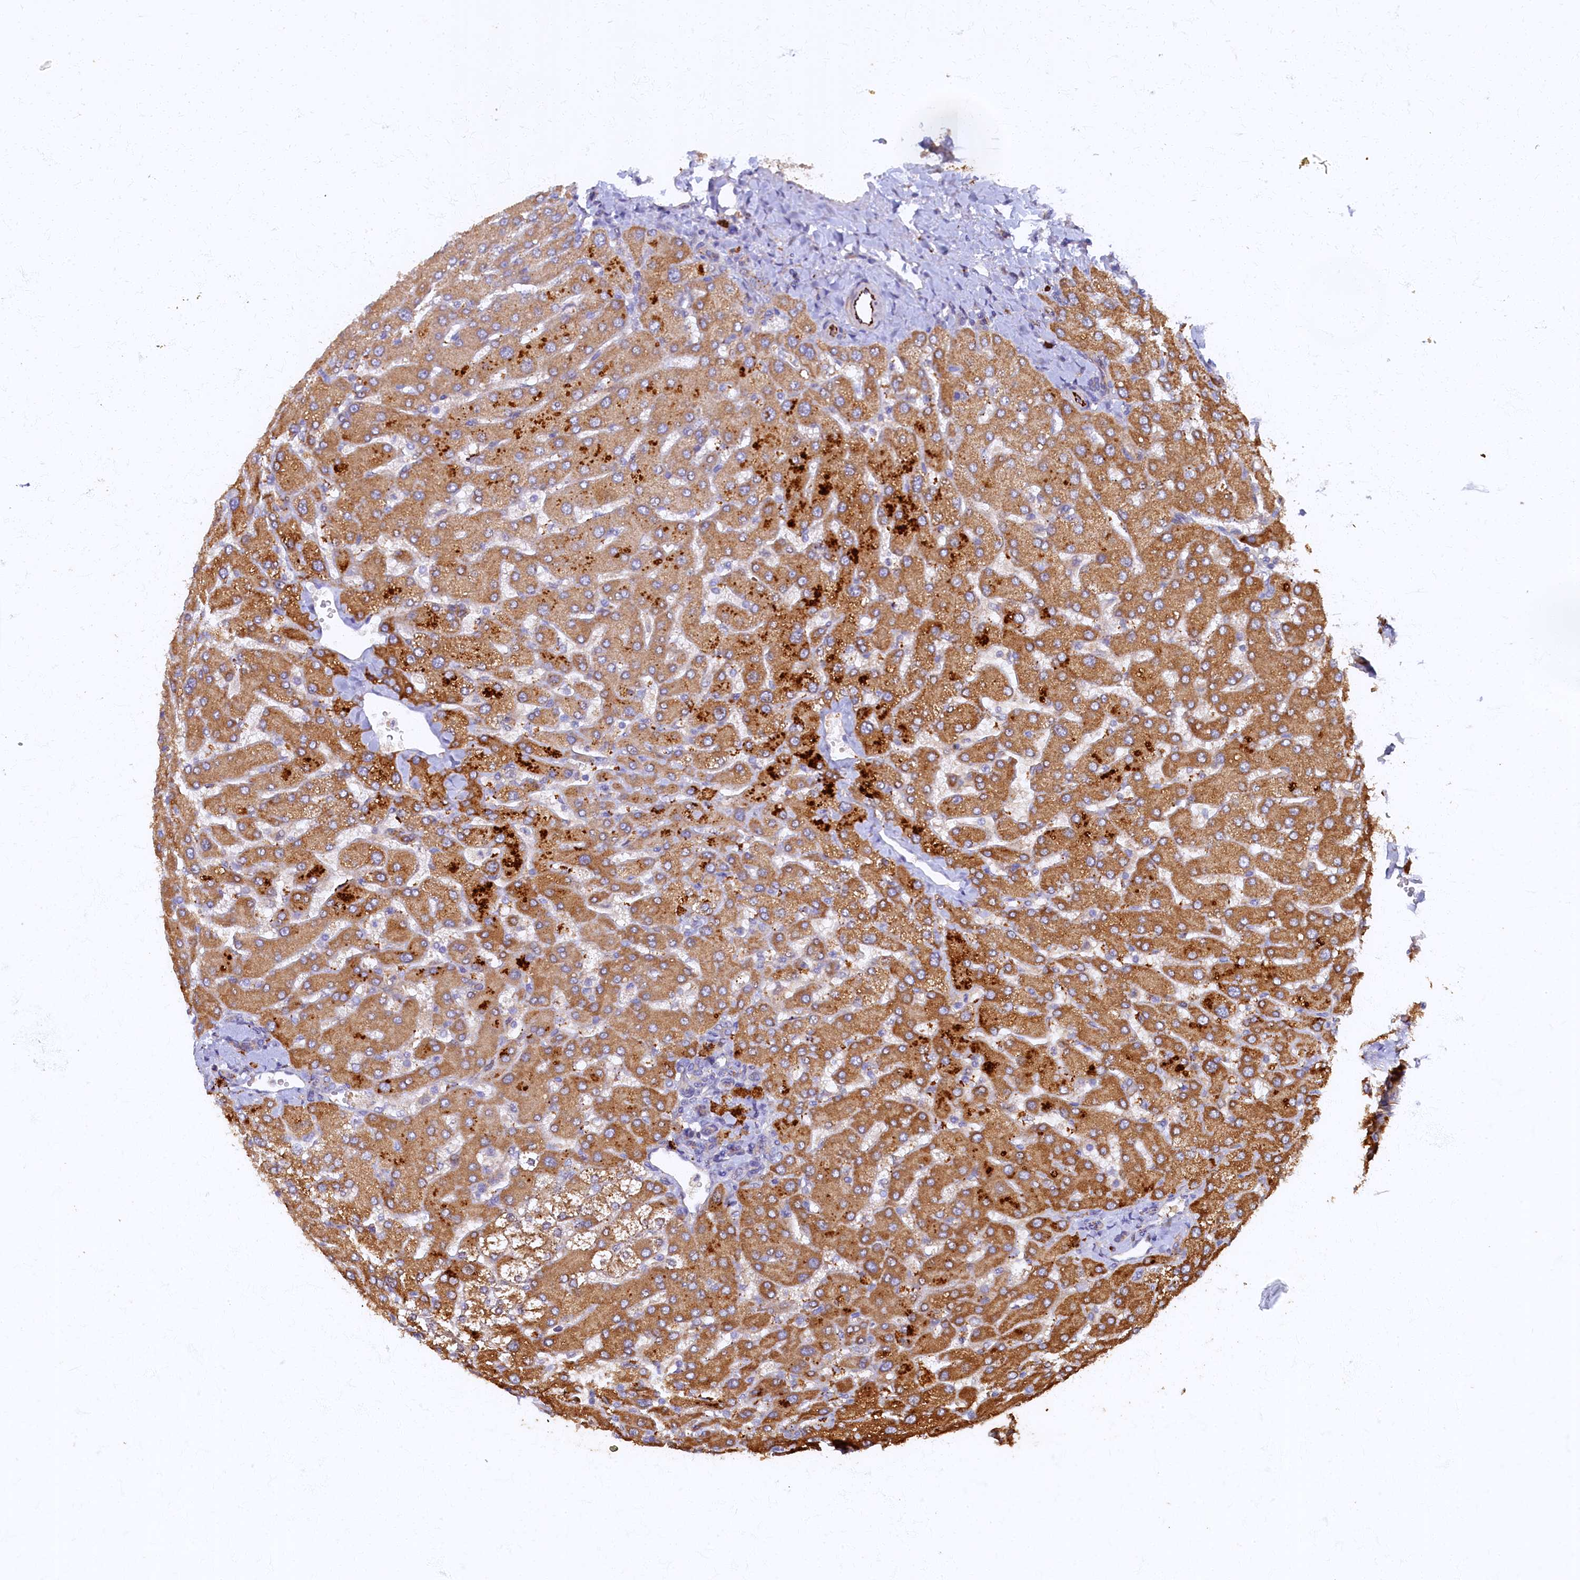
{"staining": {"intensity": "negative", "quantity": "none", "location": "none"}, "tissue": "liver", "cell_type": "Cholangiocytes", "image_type": "normal", "snomed": [{"axis": "morphology", "description": "Normal tissue, NOS"}, {"axis": "topography", "description": "Liver"}], "caption": "DAB immunohistochemical staining of benign liver displays no significant positivity in cholangiocytes.", "gene": "ARL11", "patient": {"sex": "male", "age": 55}}